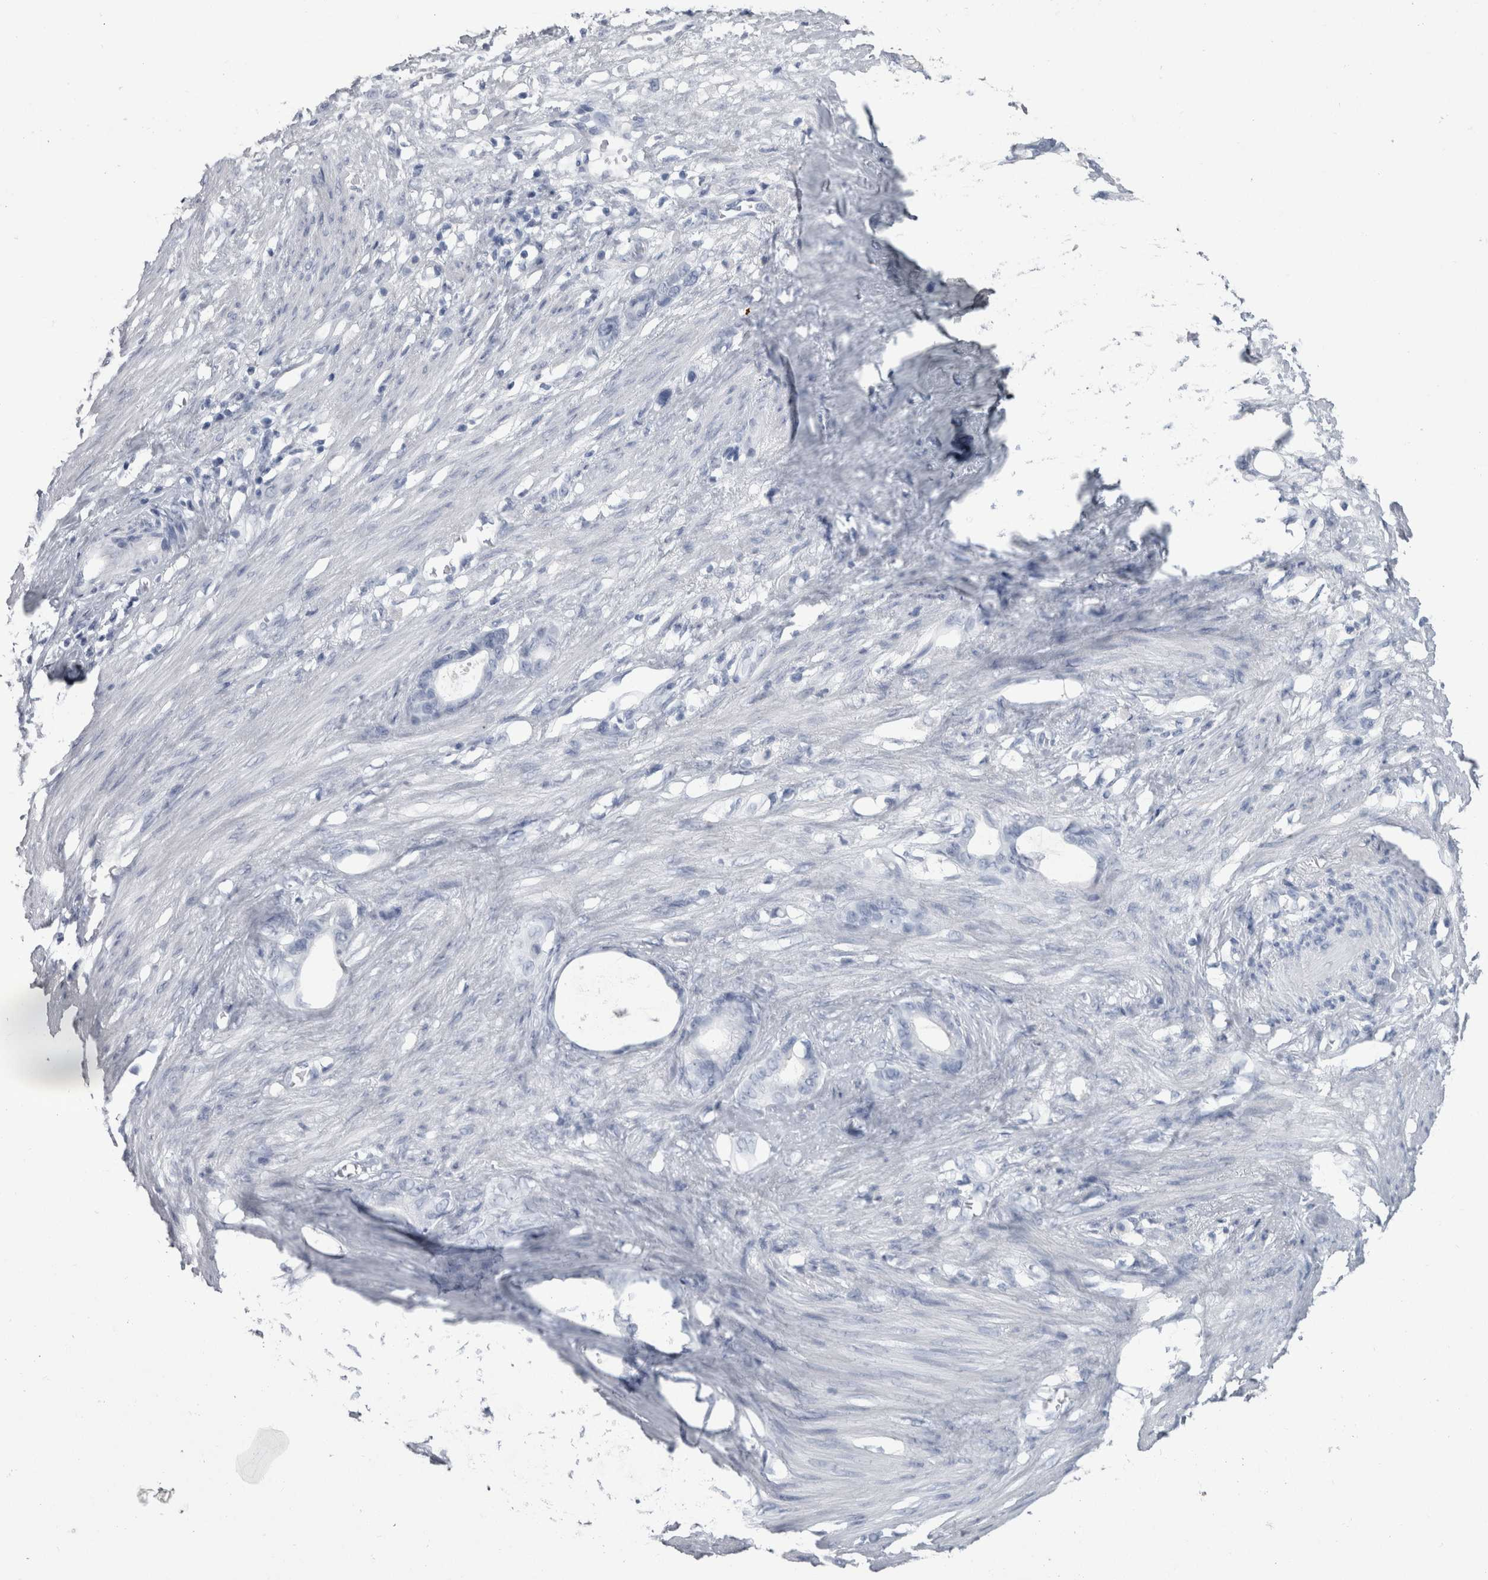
{"staining": {"intensity": "negative", "quantity": "none", "location": "none"}, "tissue": "stomach cancer", "cell_type": "Tumor cells", "image_type": "cancer", "snomed": [{"axis": "morphology", "description": "Adenocarcinoma, NOS"}, {"axis": "topography", "description": "Stomach"}], "caption": "IHC image of neoplastic tissue: stomach adenocarcinoma stained with DAB (3,3'-diaminobenzidine) demonstrates no significant protein expression in tumor cells.", "gene": "PTH", "patient": {"sex": "female", "age": 75}}